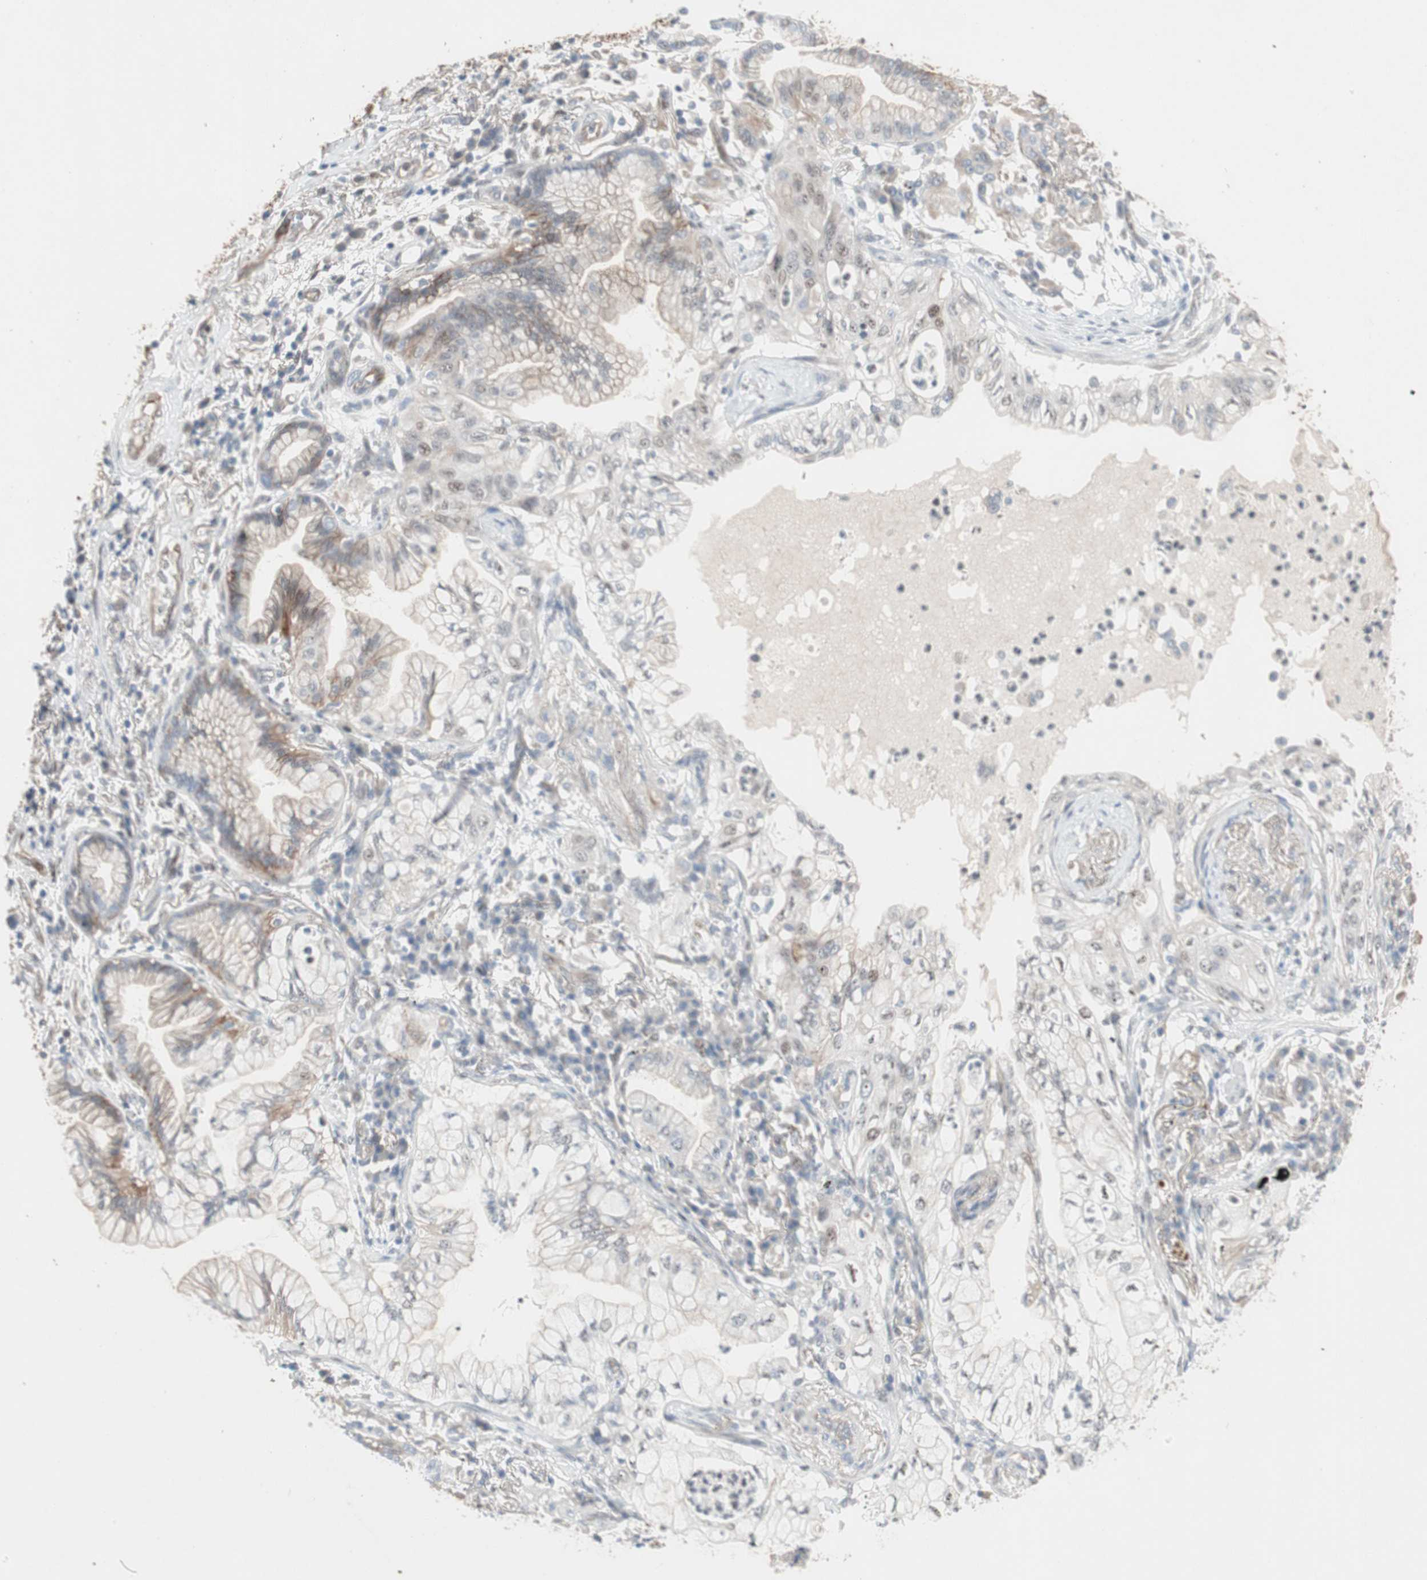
{"staining": {"intensity": "moderate", "quantity": "<25%", "location": "cytoplasmic/membranous,nuclear"}, "tissue": "lung cancer", "cell_type": "Tumor cells", "image_type": "cancer", "snomed": [{"axis": "morphology", "description": "Adenocarcinoma, NOS"}, {"axis": "topography", "description": "Lung"}], "caption": "An immunohistochemistry histopathology image of neoplastic tissue is shown. Protein staining in brown highlights moderate cytoplasmic/membranous and nuclear positivity in lung cancer within tumor cells.", "gene": "CAND2", "patient": {"sex": "female", "age": 70}}